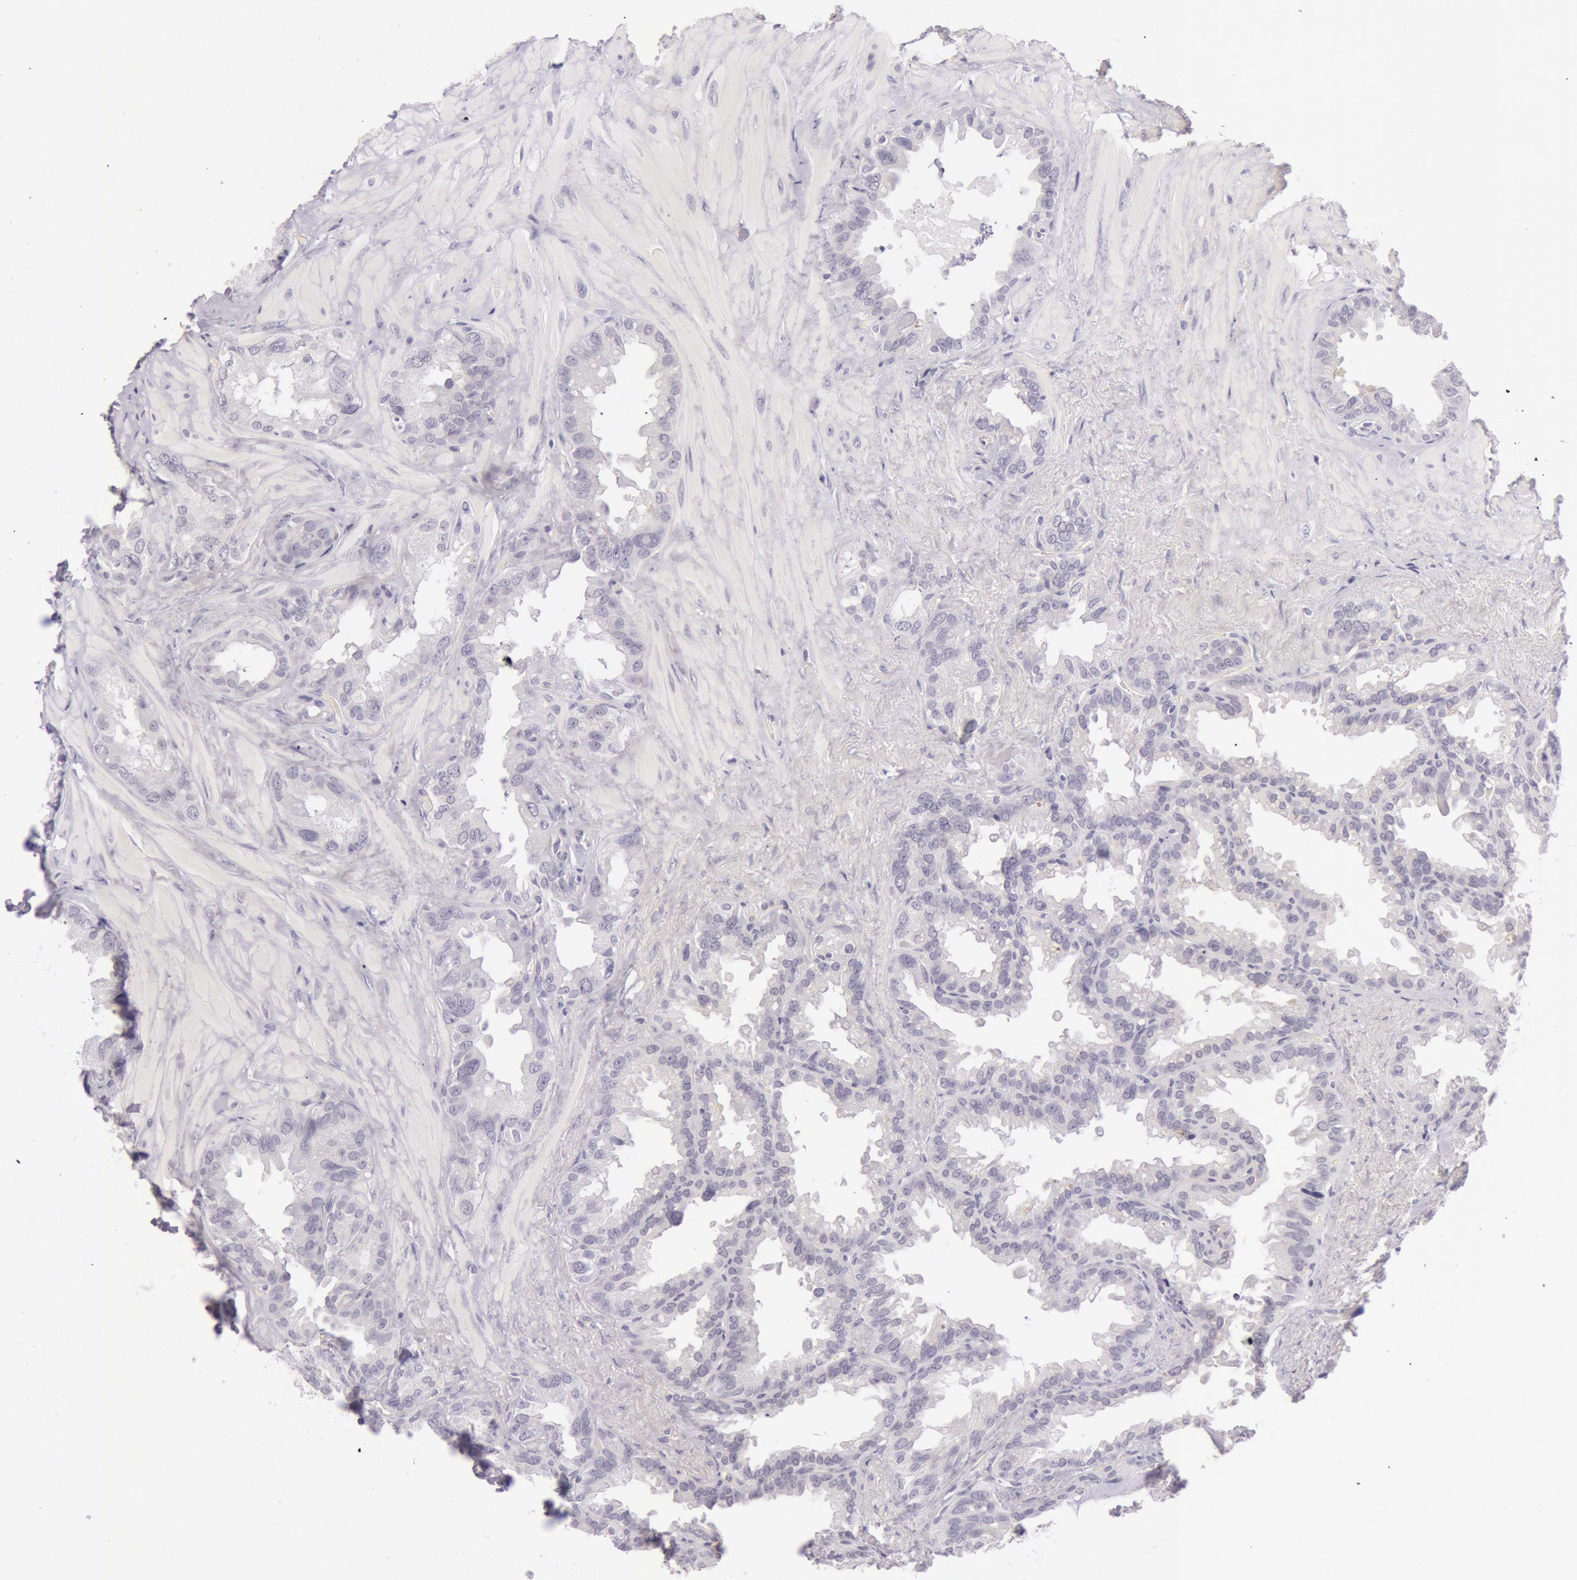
{"staining": {"intensity": "negative", "quantity": "none", "location": "none"}, "tissue": "seminal vesicle", "cell_type": "Glandular cells", "image_type": "normal", "snomed": [{"axis": "morphology", "description": "Normal tissue, NOS"}, {"axis": "topography", "description": "Prostate"}, {"axis": "topography", "description": "Seminal veicle"}], "caption": "The photomicrograph exhibits no significant positivity in glandular cells of seminal vesicle. Nuclei are stained in blue.", "gene": "RBMY1A1", "patient": {"sex": "male", "age": 63}}